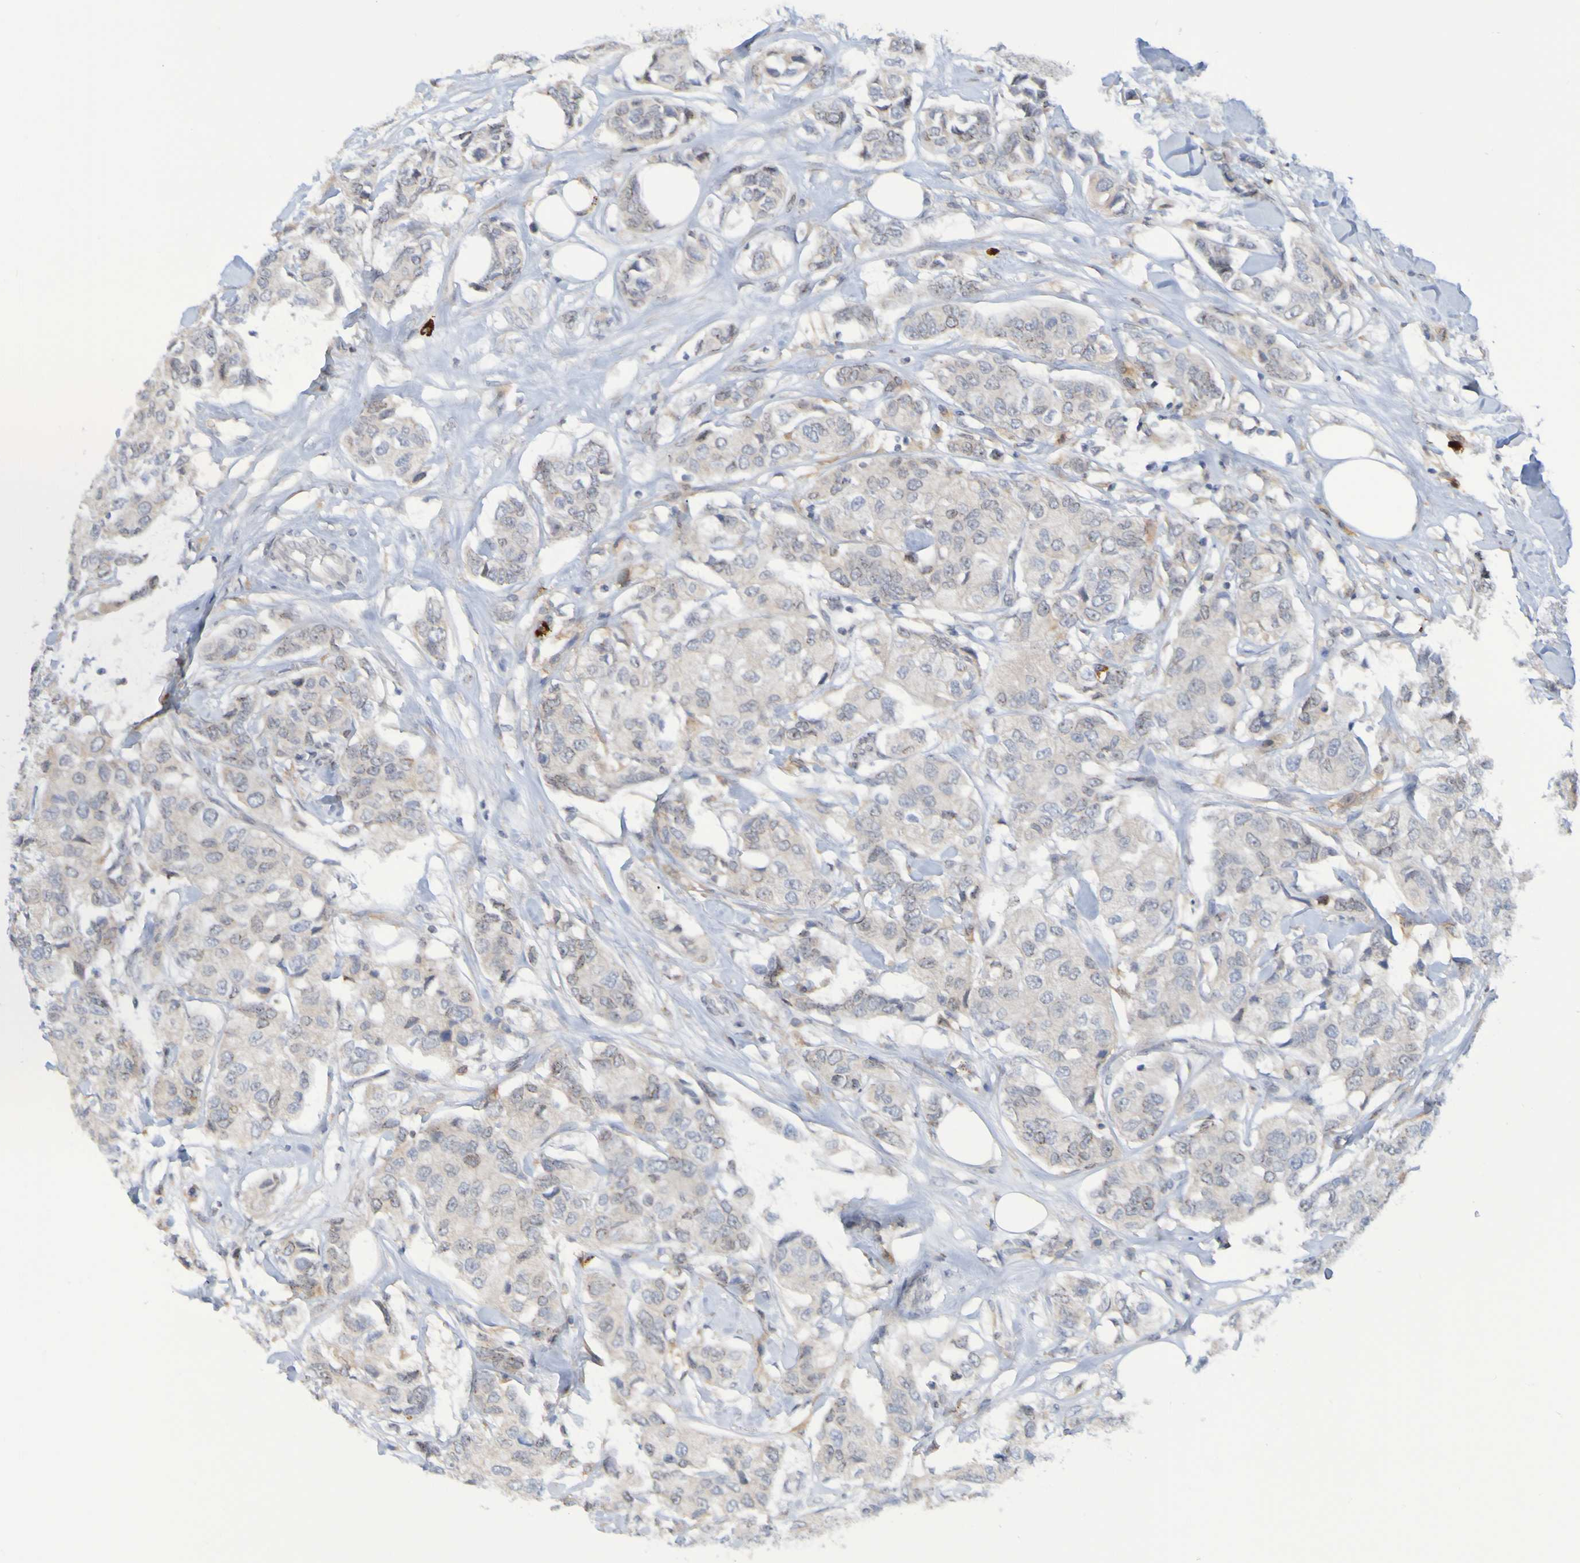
{"staining": {"intensity": "weak", "quantity": "25%-75%", "location": "cytoplasmic/membranous"}, "tissue": "breast cancer", "cell_type": "Tumor cells", "image_type": "cancer", "snomed": [{"axis": "morphology", "description": "Duct carcinoma"}, {"axis": "topography", "description": "Breast"}], "caption": "The immunohistochemical stain labels weak cytoplasmic/membranous positivity in tumor cells of breast cancer tissue.", "gene": "LILRB5", "patient": {"sex": "female", "age": 80}}